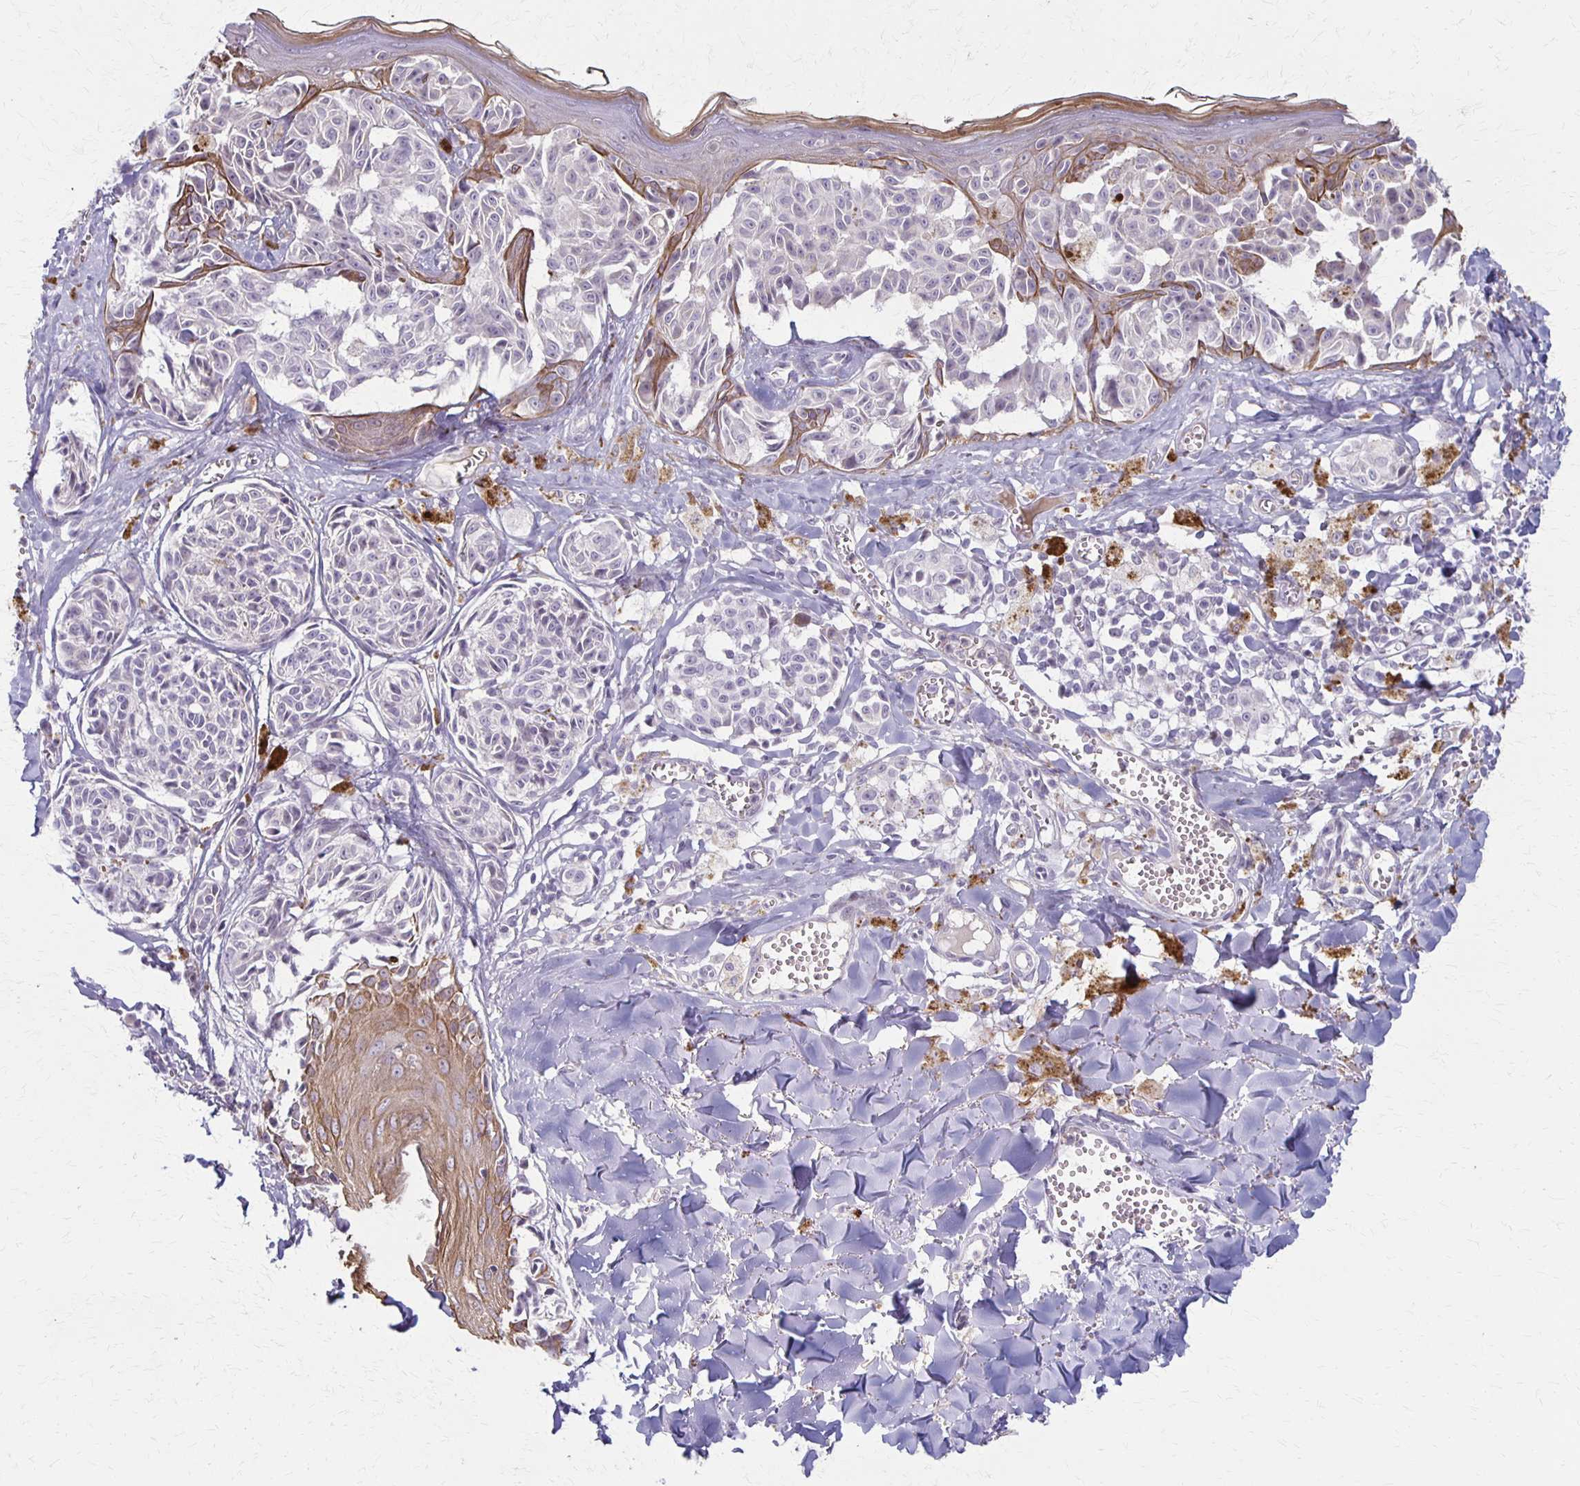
{"staining": {"intensity": "negative", "quantity": "none", "location": "none"}, "tissue": "melanoma", "cell_type": "Tumor cells", "image_type": "cancer", "snomed": [{"axis": "morphology", "description": "Malignant melanoma, NOS"}, {"axis": "topography", "description": "Skin"}], "caption": "This image is of malignant melanoma stained with immunohistochemistry to label a protein in brown with the nuclei are counter-stained blue. There is no staining in tumor cells. Brightfield microscopy of immunohistochemistry (IHC) stained with DAB (brown) and hematoxylin (blue), captured at high magnification.", "gene": "SLC35E2B", "patient": {"sex": "female", "age": 43}}